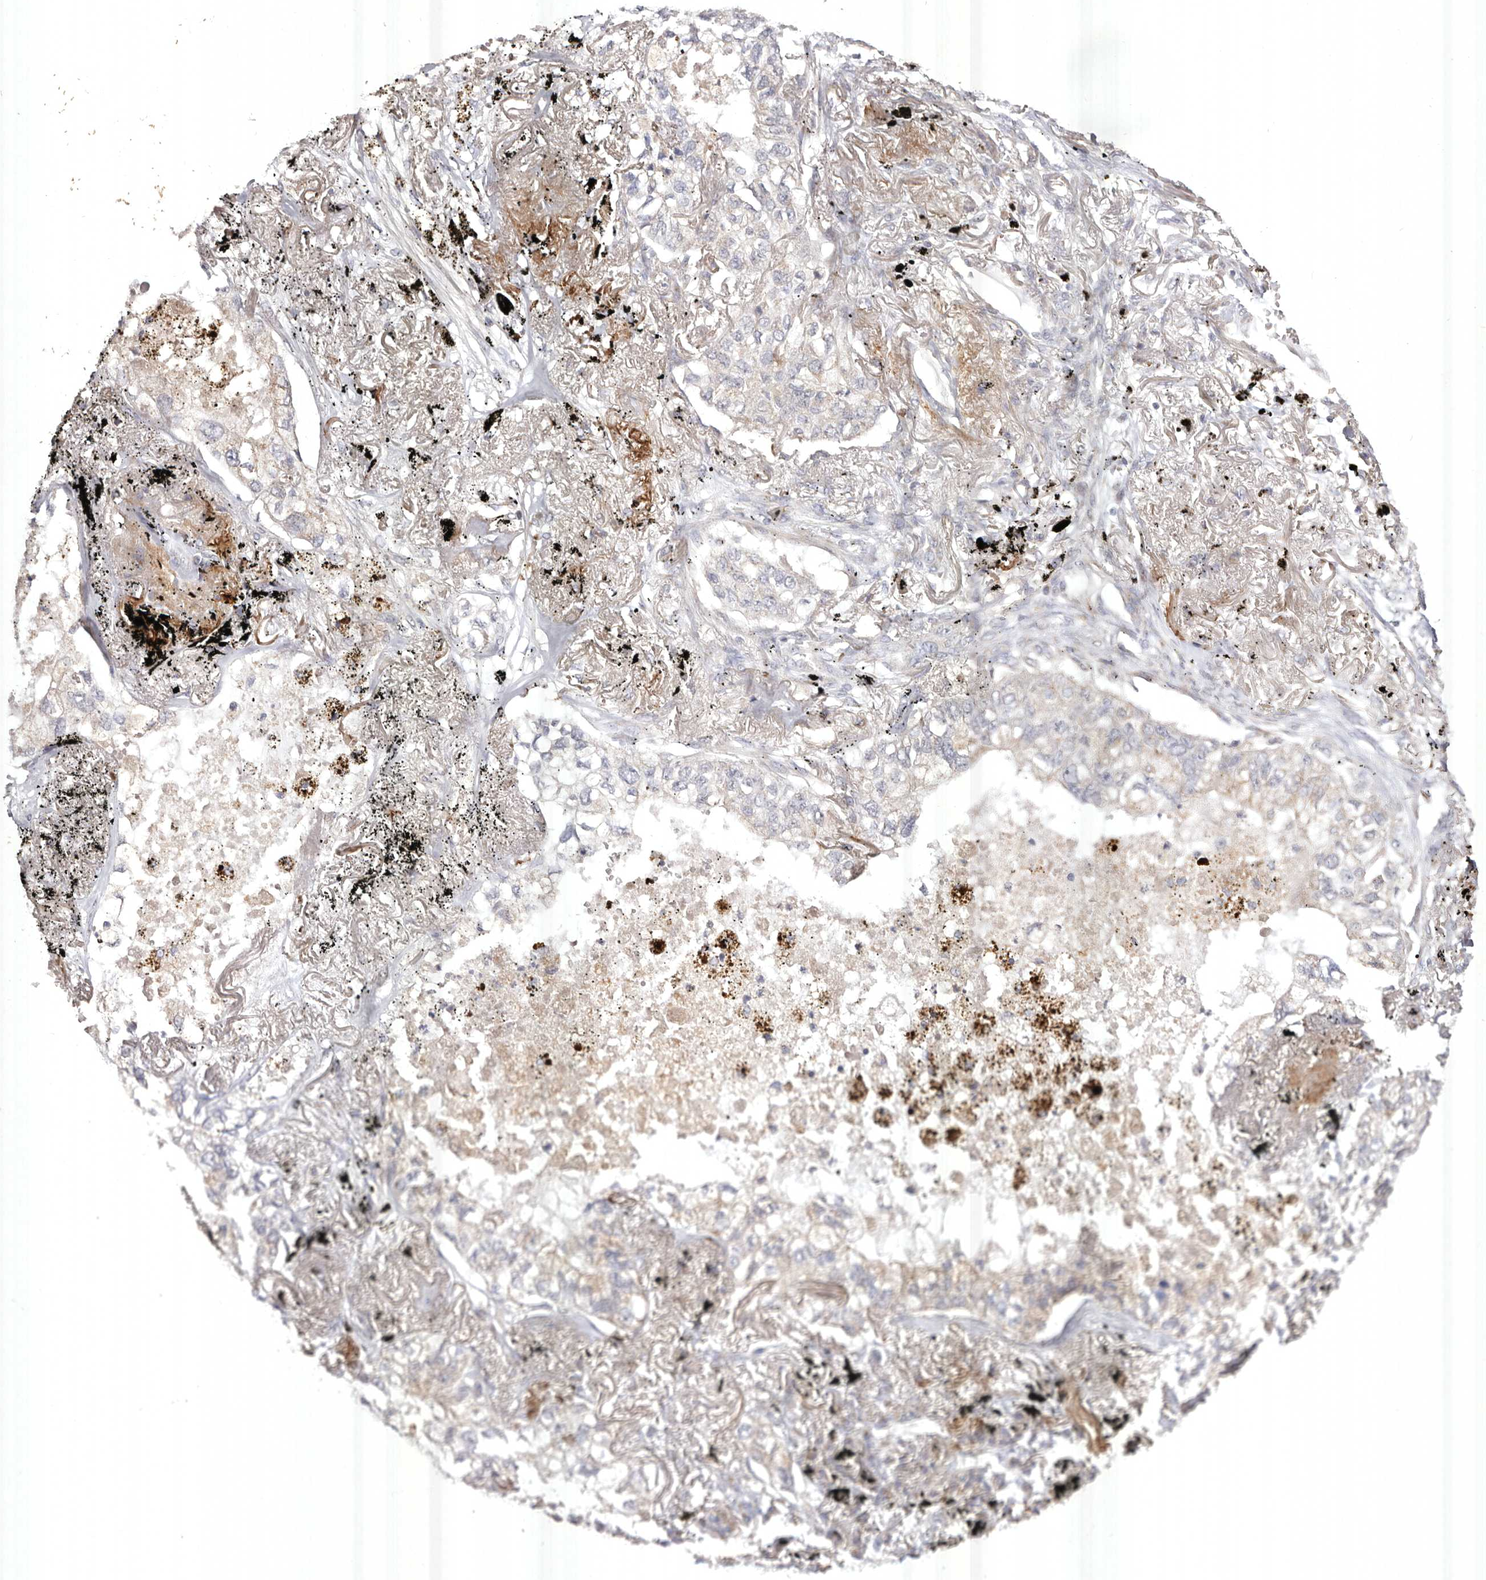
{"staining": {"intensity": "negative", "quantity": "none", "location": "none"}, "tissue": "lung cancer", "cell_type": "Tumor cells", "image_type": "cancer", "snomed": [{"axis": "morphology", "description": "Adenocarcinoma, NOS"}, {"axis": "topography", "description": "Lung"}], "caption": "Tumor cells are negative for protein expression in human lung adenocarcinoma.", "gene": "USP24", "patient": {"sex": "male", "age": 65}}